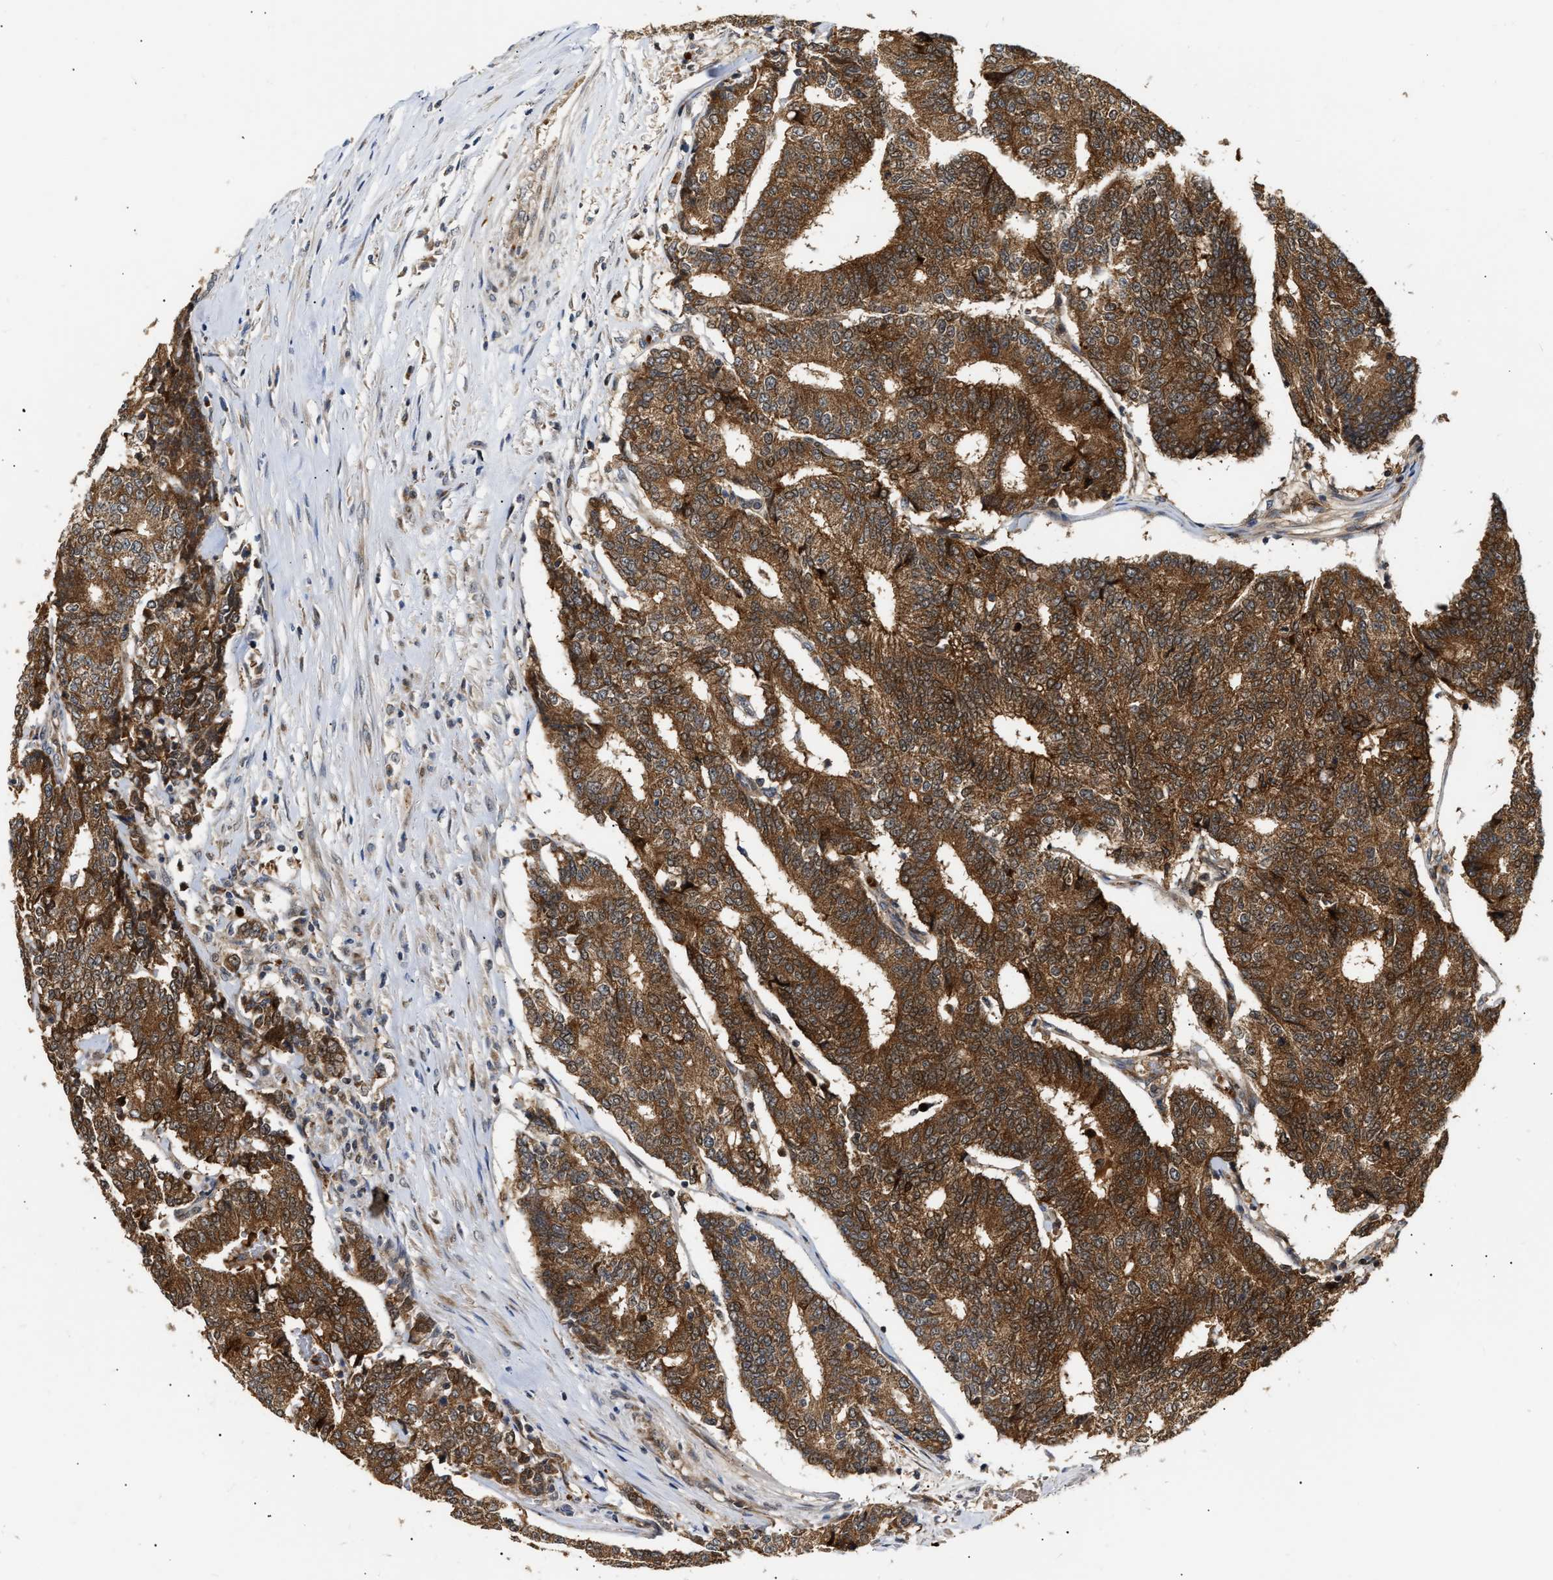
{"staining": {"intensity": "strong", "quantity": ">75%", "location": "cytoplasmic/membranous"}, "tissue": "prostate cancer", "cell_type": "Tumor cells", "image_type": "cancer", "snomed": [{"axis": "morphology", "description": "Normal tissue, NOS"}, {"axis": "morphology", "description": "Adenocarcinoma, High grade"}, {"axis": "topography", "description": "Prostate"}, {"axis": "topography", "description": "Seminal veicle"}], "caption": "This is an image of IHC staining of prostate cancer (adenocarcinoma (high-grade)), which shows strong expression in the cytoplasmic/membranous of tumor cells.", "gene": "EXTL2", "patient": {"sex": "male", "age": 55}}